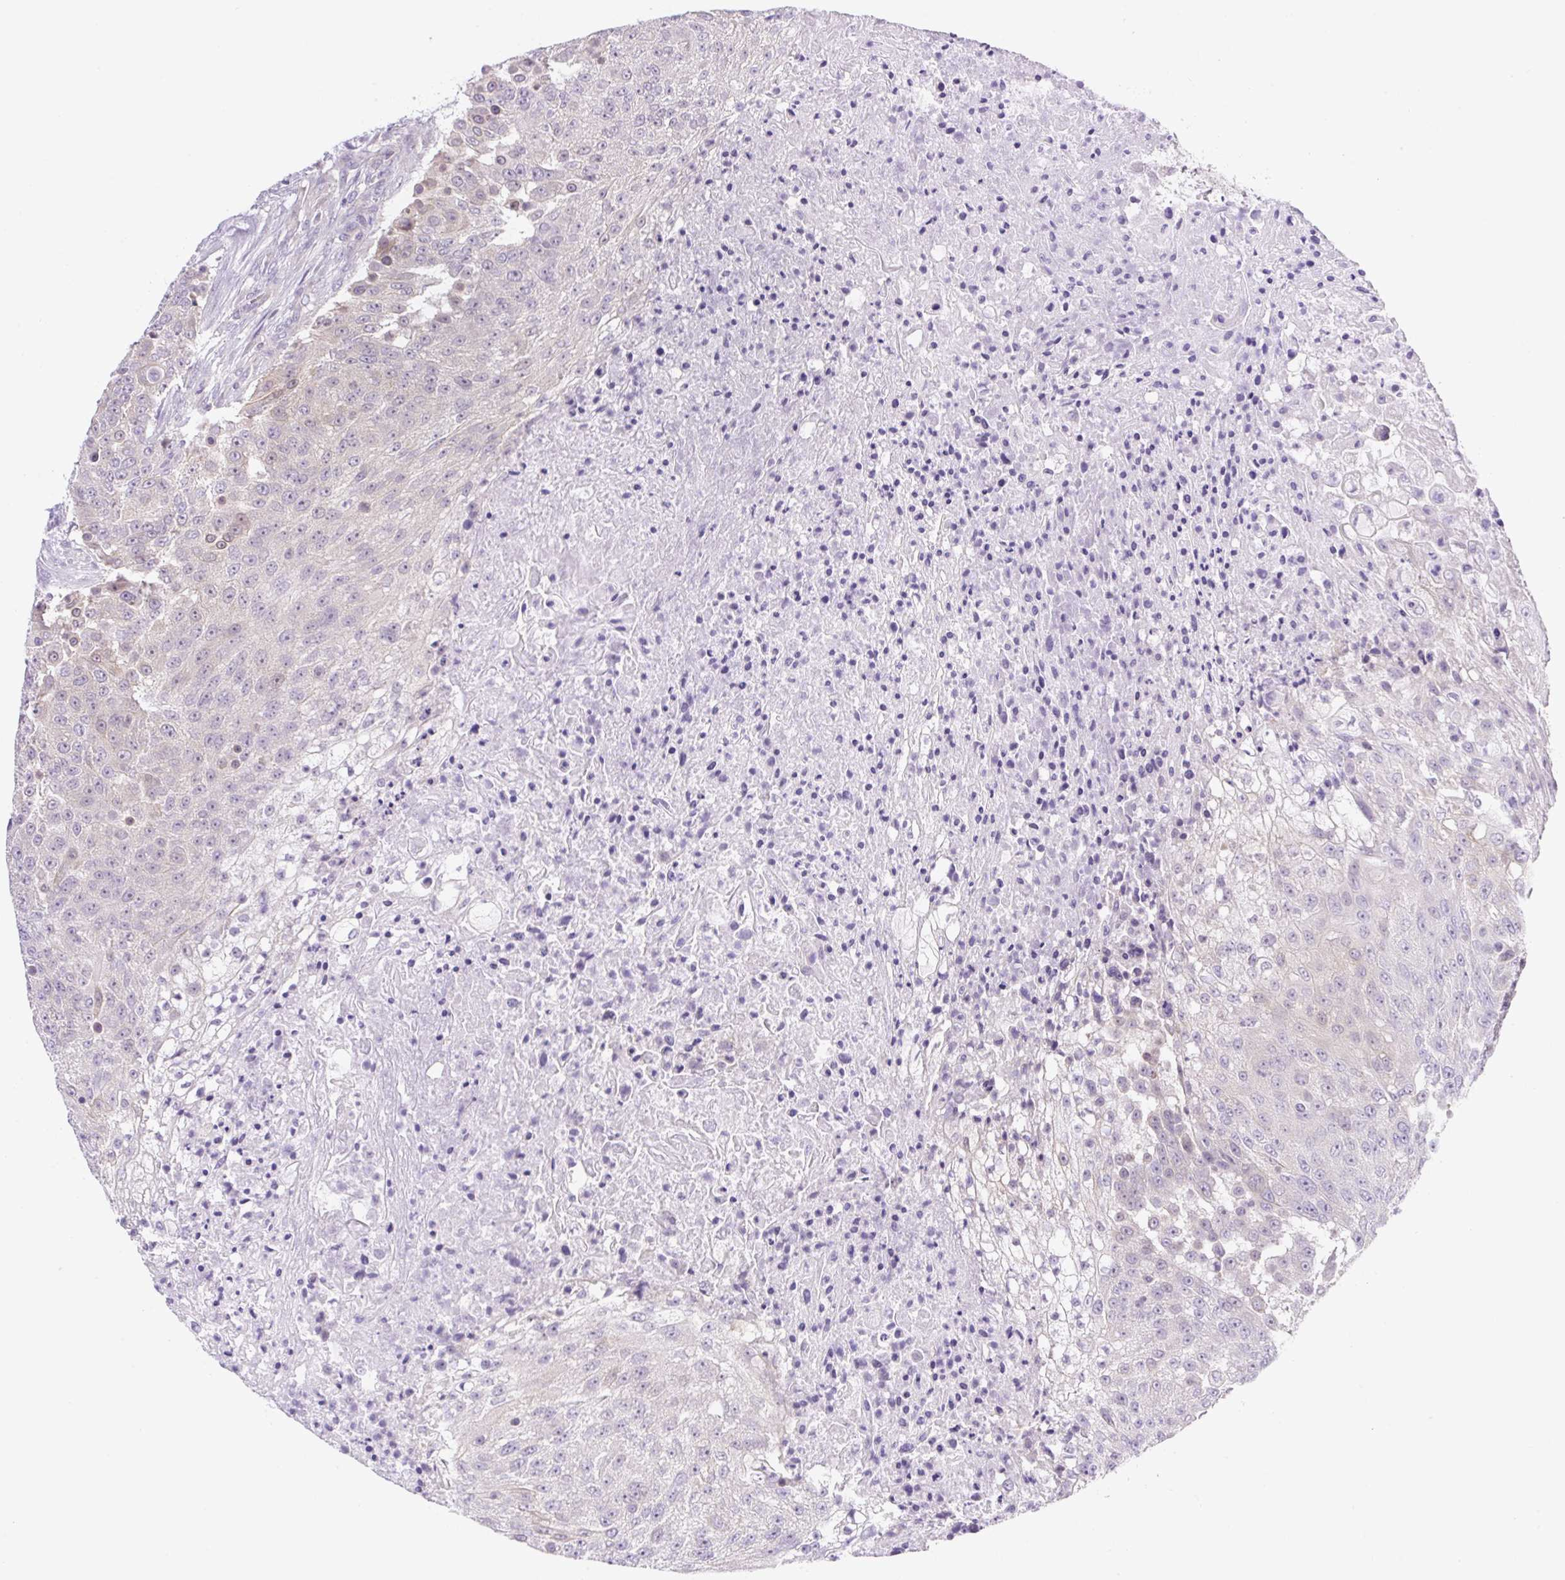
{"staining": {"intensity": "negative", "quantity": "none", "location": "none"}, "tissue": "urothelial cancer", "cell_type": "Tumor cells", "image_type": "cancer", "snomed": [{"axis": "morphology", "description": "Urothelial carcinoma, High grade"}, {"axis": "topography", "description": "Urinary bladder"}], "caption": "High magnification brightfield microscopy of urothelial carcinoma (high-grade) stained with DAB (brown) and counterstained with hematoxylin (blue): tumor cells show no significant staining.", "gene": "CAMK2B", "patient": {"sex": "female", "age": 63}}